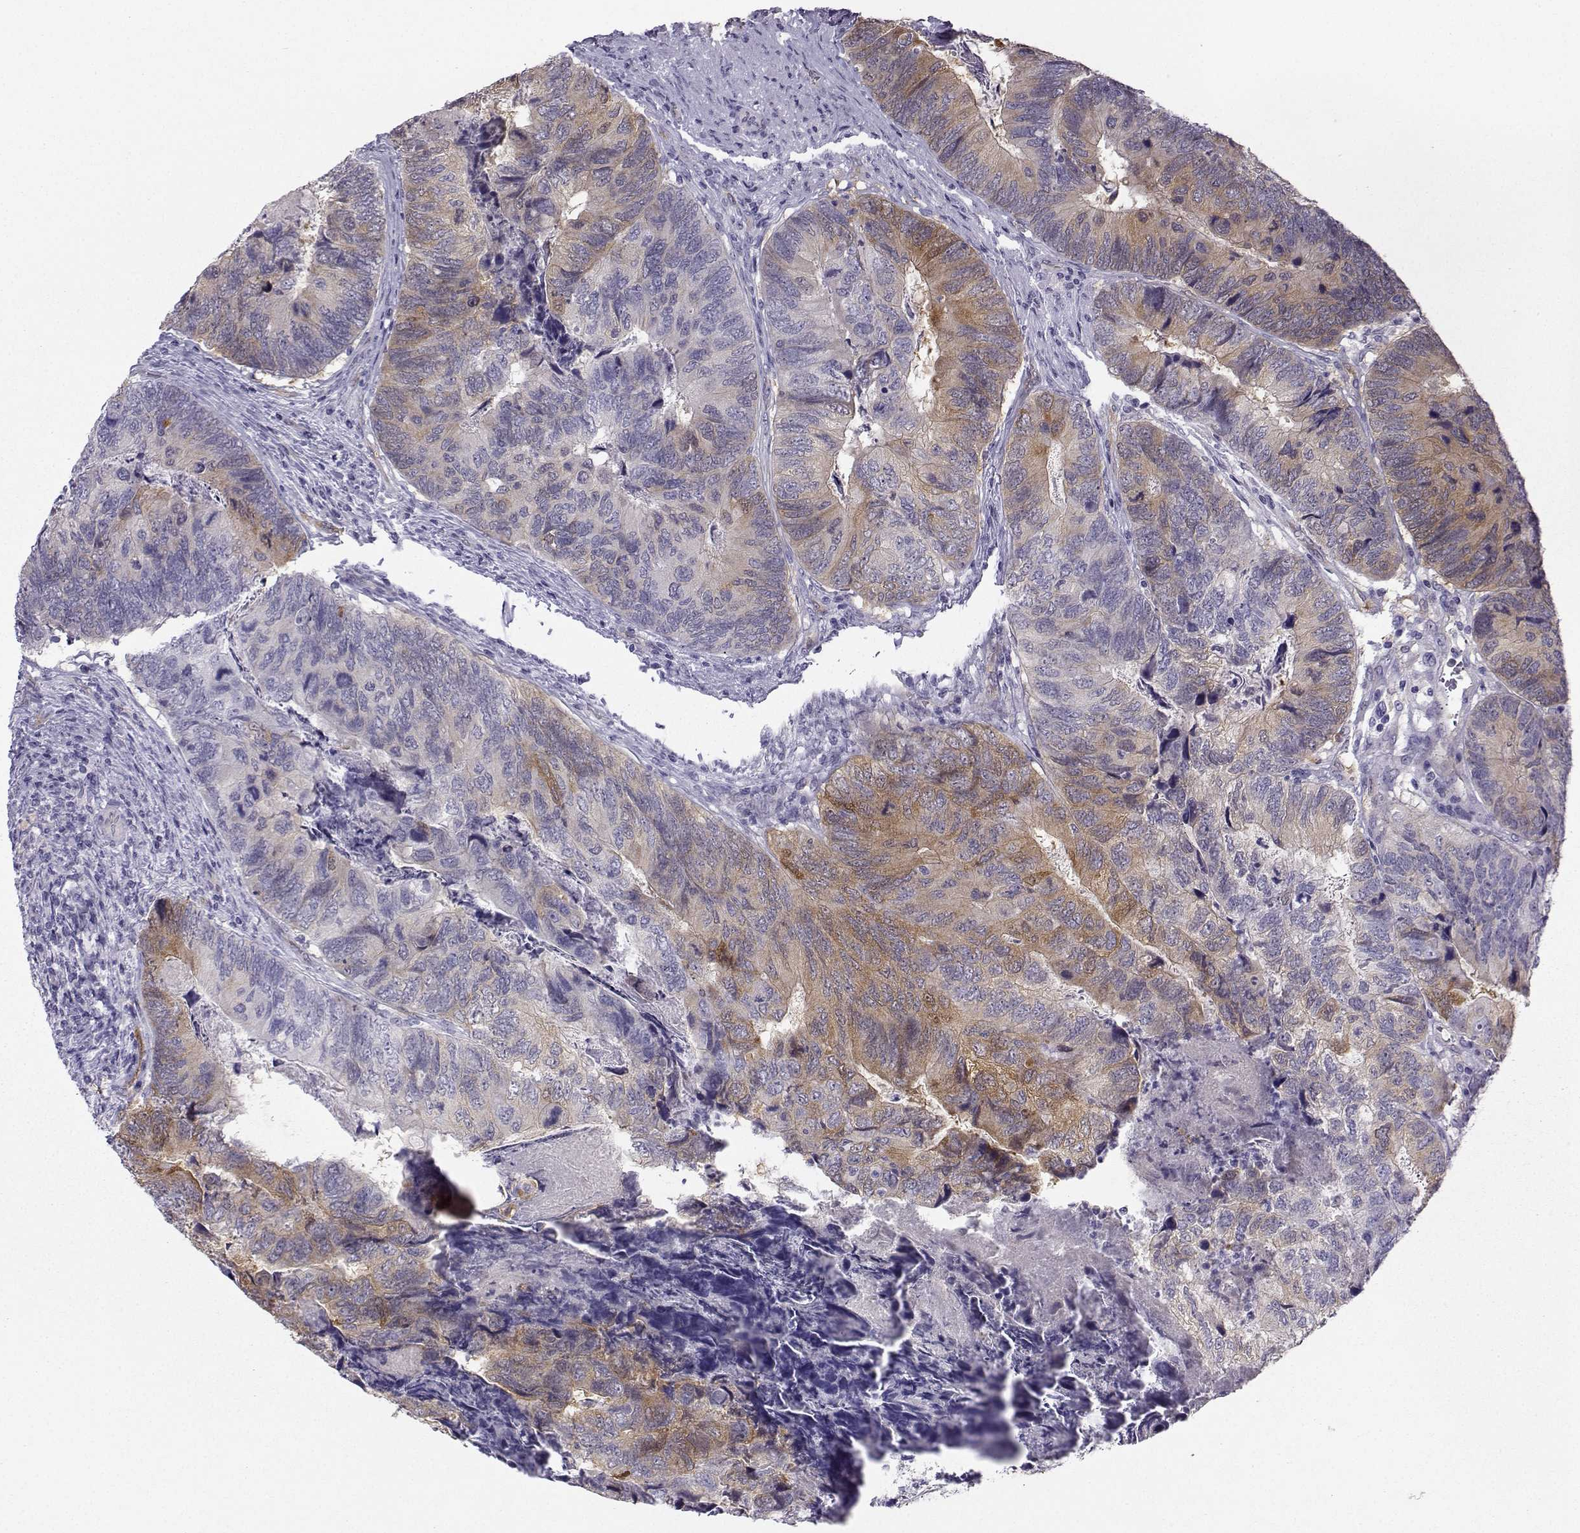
{"staining": {"intensity": "moderate", "quantity": "<25%", "location": "cytoplasmic/membranous"}, "tissue": "colorectal cancer", "cell_type": "Tumor cells", "image_type": "cancer", "snomed": [{"axis": "morphology", "description": "Adenocarcinoma, NOS"}, {"axis": "topography", "description": "Colon"}], "caption": "Protein expression analysis of colorectal cancer (adenocarcinoma) reveals moderate cytoplasmic/membranous positivity in about <25% of tumor cells. (Stains: DAB (3,3'-diaminobenzidine) in brown, nuclei in blue, Microscopy: brightfield microscopy at high magnification).", "gene": "NQO1", "patient": {"sex": "female", "age": 67}}